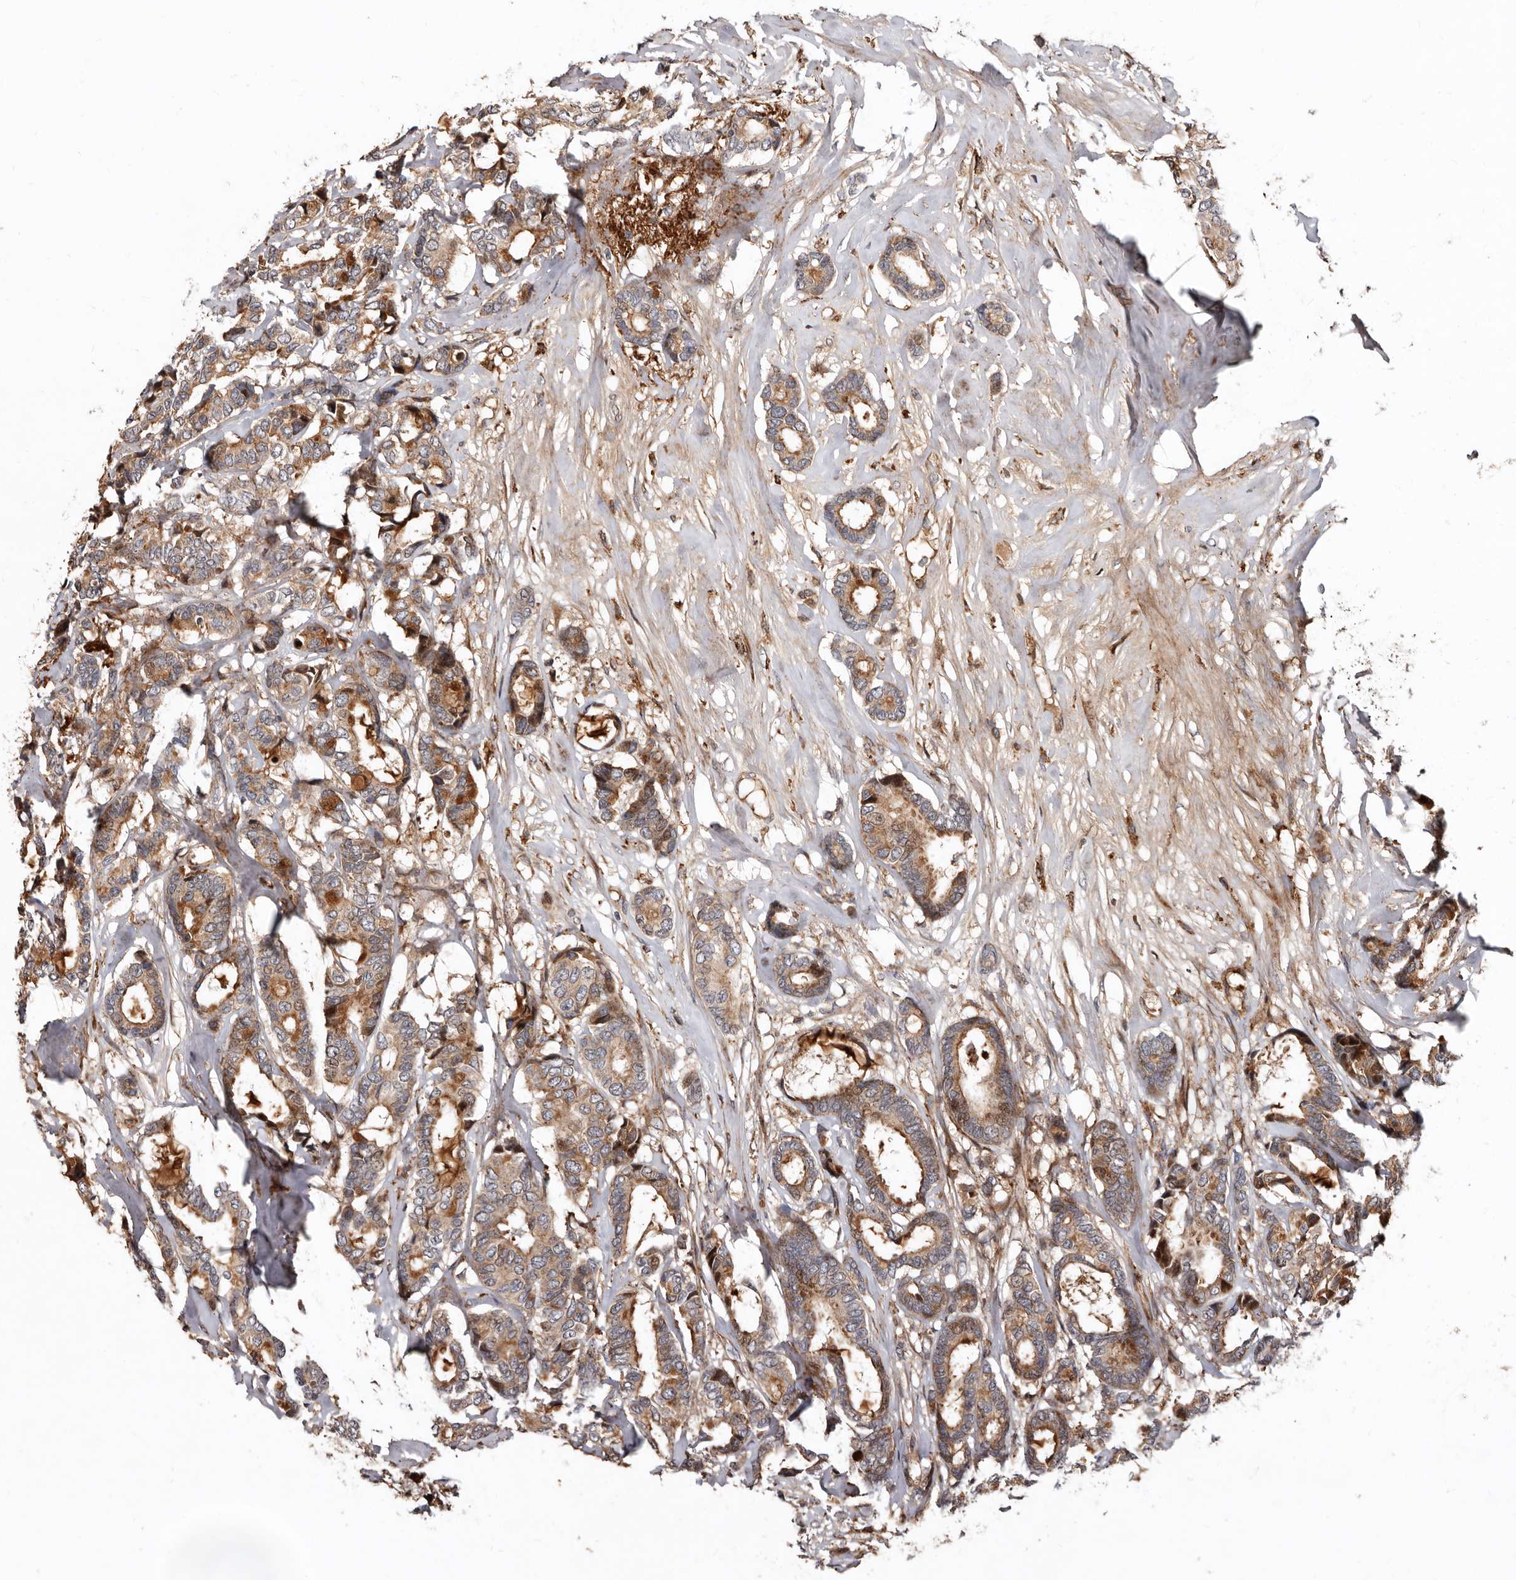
{"staining": {"intensity": "moderate", "quantity": ">75%", "location": "cytoplasmic/membranous"}, "tissue": "breast cancer", "cell_type": "Tumor cells", "image_type": "cancer", "snomed": [{"axis": "morphology", "description": "Duct carcinoma"}, {"axis": "topography", "description": "Breast"}], "caption": "Human infiltrating ductal carcinoma (breast) stained for a protein (brown) reveals moderate cytoplasmic/membranous positive positivity in approximately >75% of tumor cells.", "gene": "WEE2", "patient": {"sex": "female", "age": 87}}